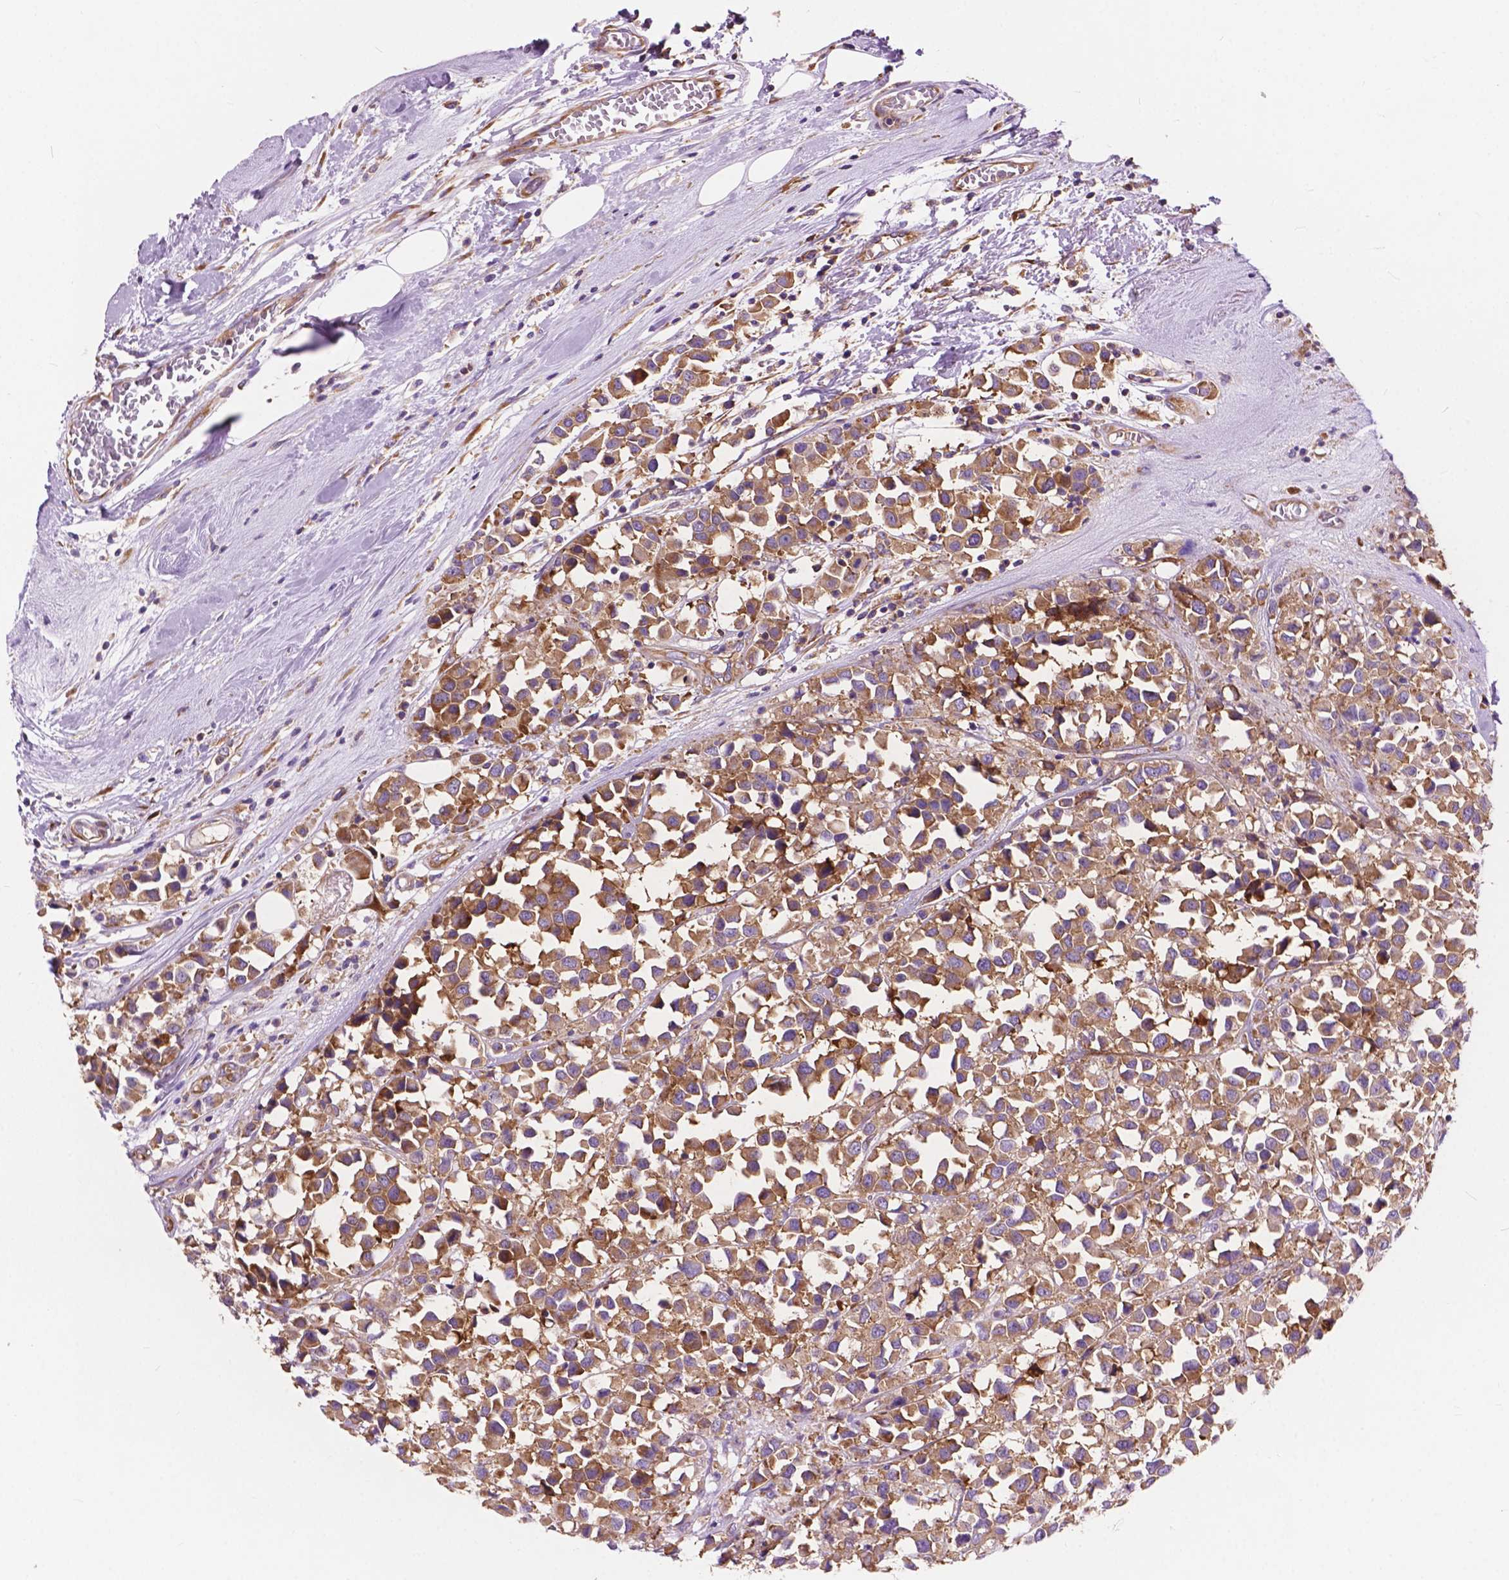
{"staining": {"intensity": "moderate", "quantity": ">75%", "location": "cytoplasmic/membranous"}, "tissue": "breast cancer", "cell_type": "Tumor cells", "image_type": "cancer", "snomed": [{"axis": "morphology", "description": "Duct carcinoma"}, {"axis": "topography", "description": "Breast"}], "caption": "This histopathology image reveals IHC staining of human breast infiltrating ductal carcinoma, with medium moderate cytoplasmic/membranous staining in about >75% of tumor cells.", "gene": "RPL37A", "patient": {"sex": "female", "age": 61}}